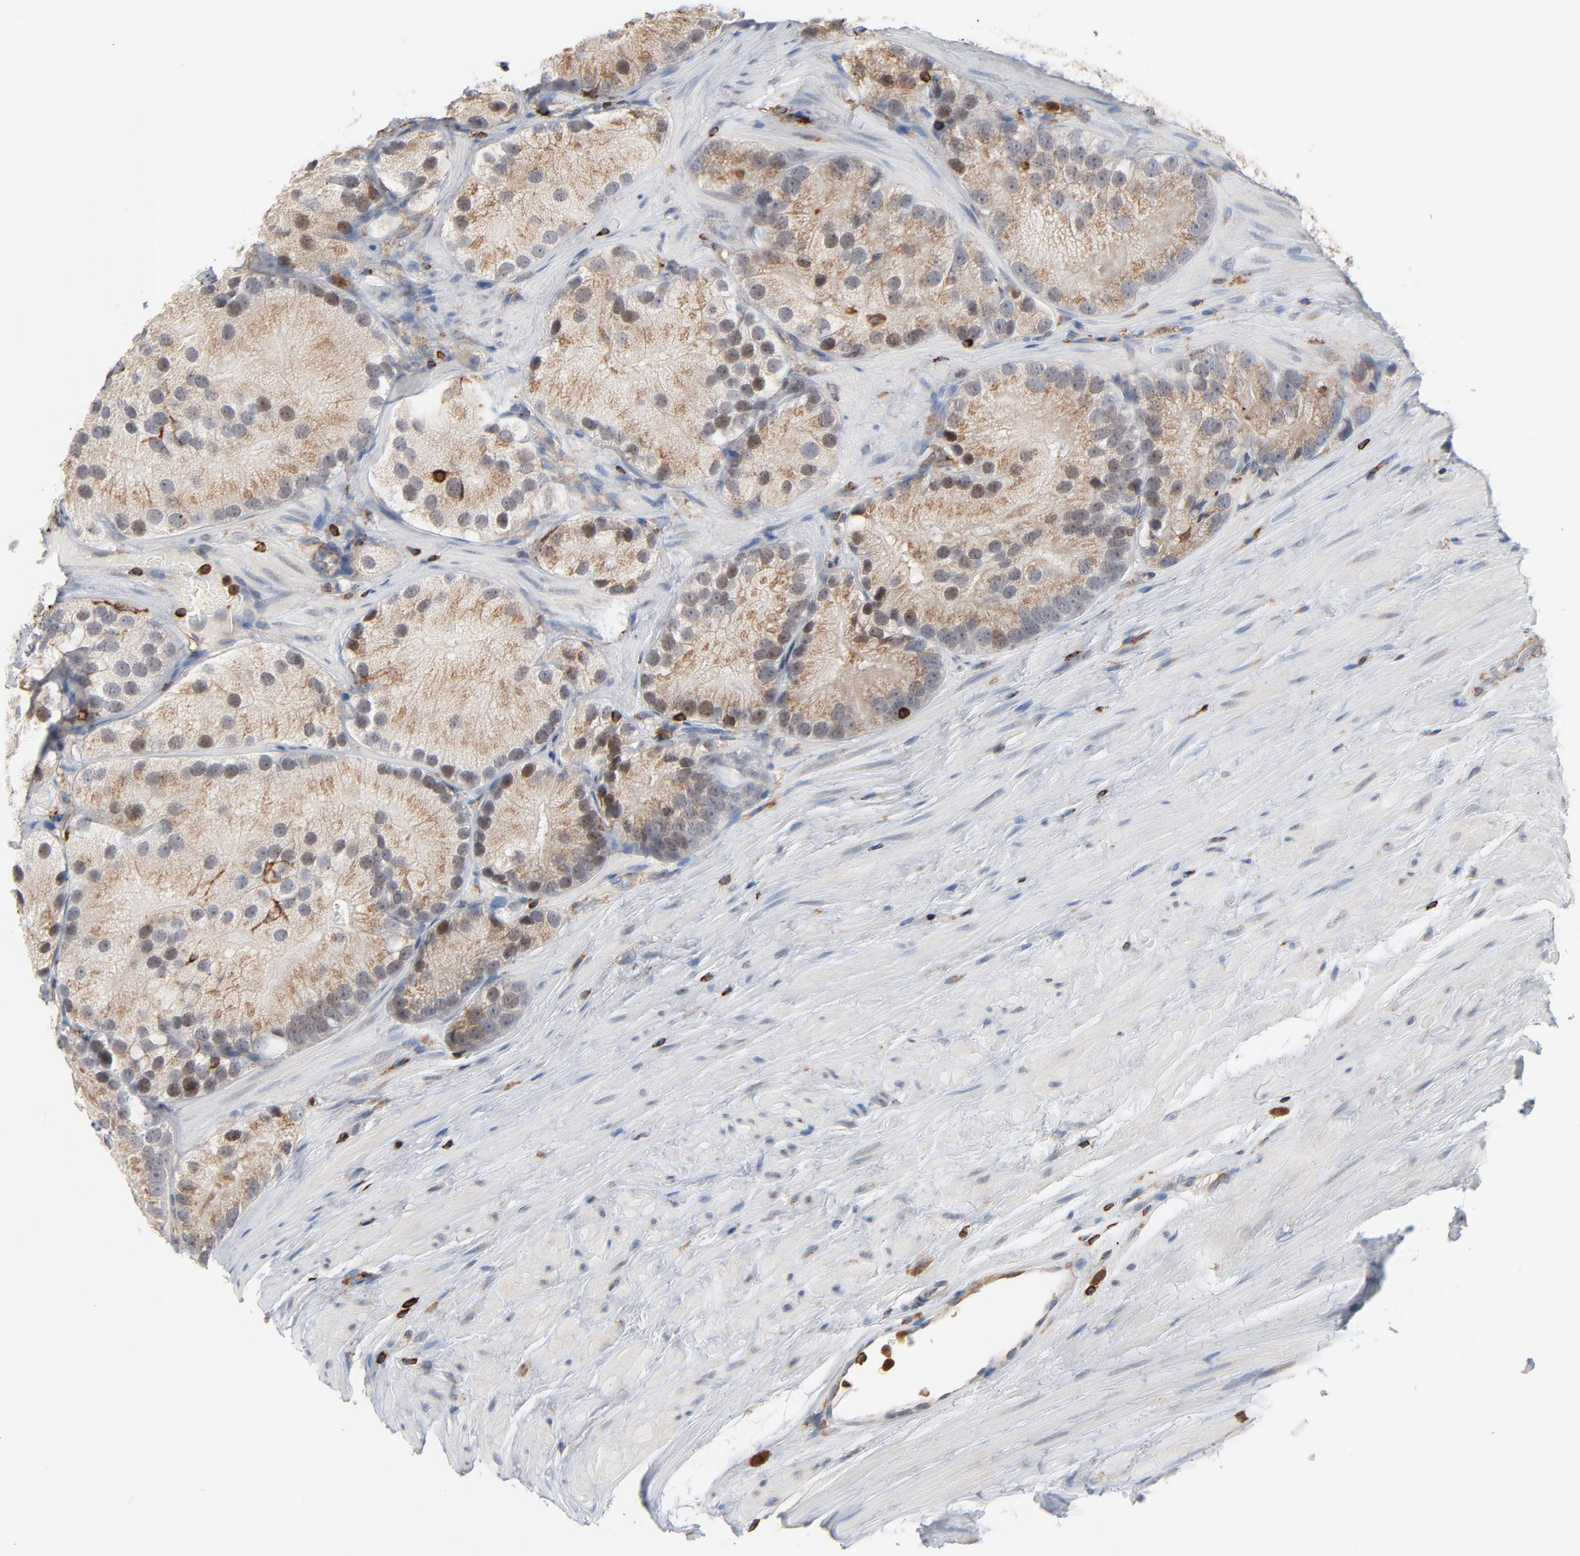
{"staining": {"intensity": "weak", "quantity": "25%-75%", "location": "cytoplasmic/membranous,nuclear"}, "tissue": "prostate cancer", "cell_type": "Tumor cells", "image_type": "cancer", "snomed": [{"axis": "morphology", "description": "Adenocarcinoma, Low grade"}, {"axis": "topography", "description": "Prostate"}], "caption": "Prostate cancer (adenocarcinoma (low-grade)) stained with immunohistochemistry (IHC) exhibits weak cytoplasmic/membranous and nuclear positivity in approximately 25%-75% of tumor cells.", "gene": "SH3KBP1", "patient": {"sex": "male", "age": 69}}